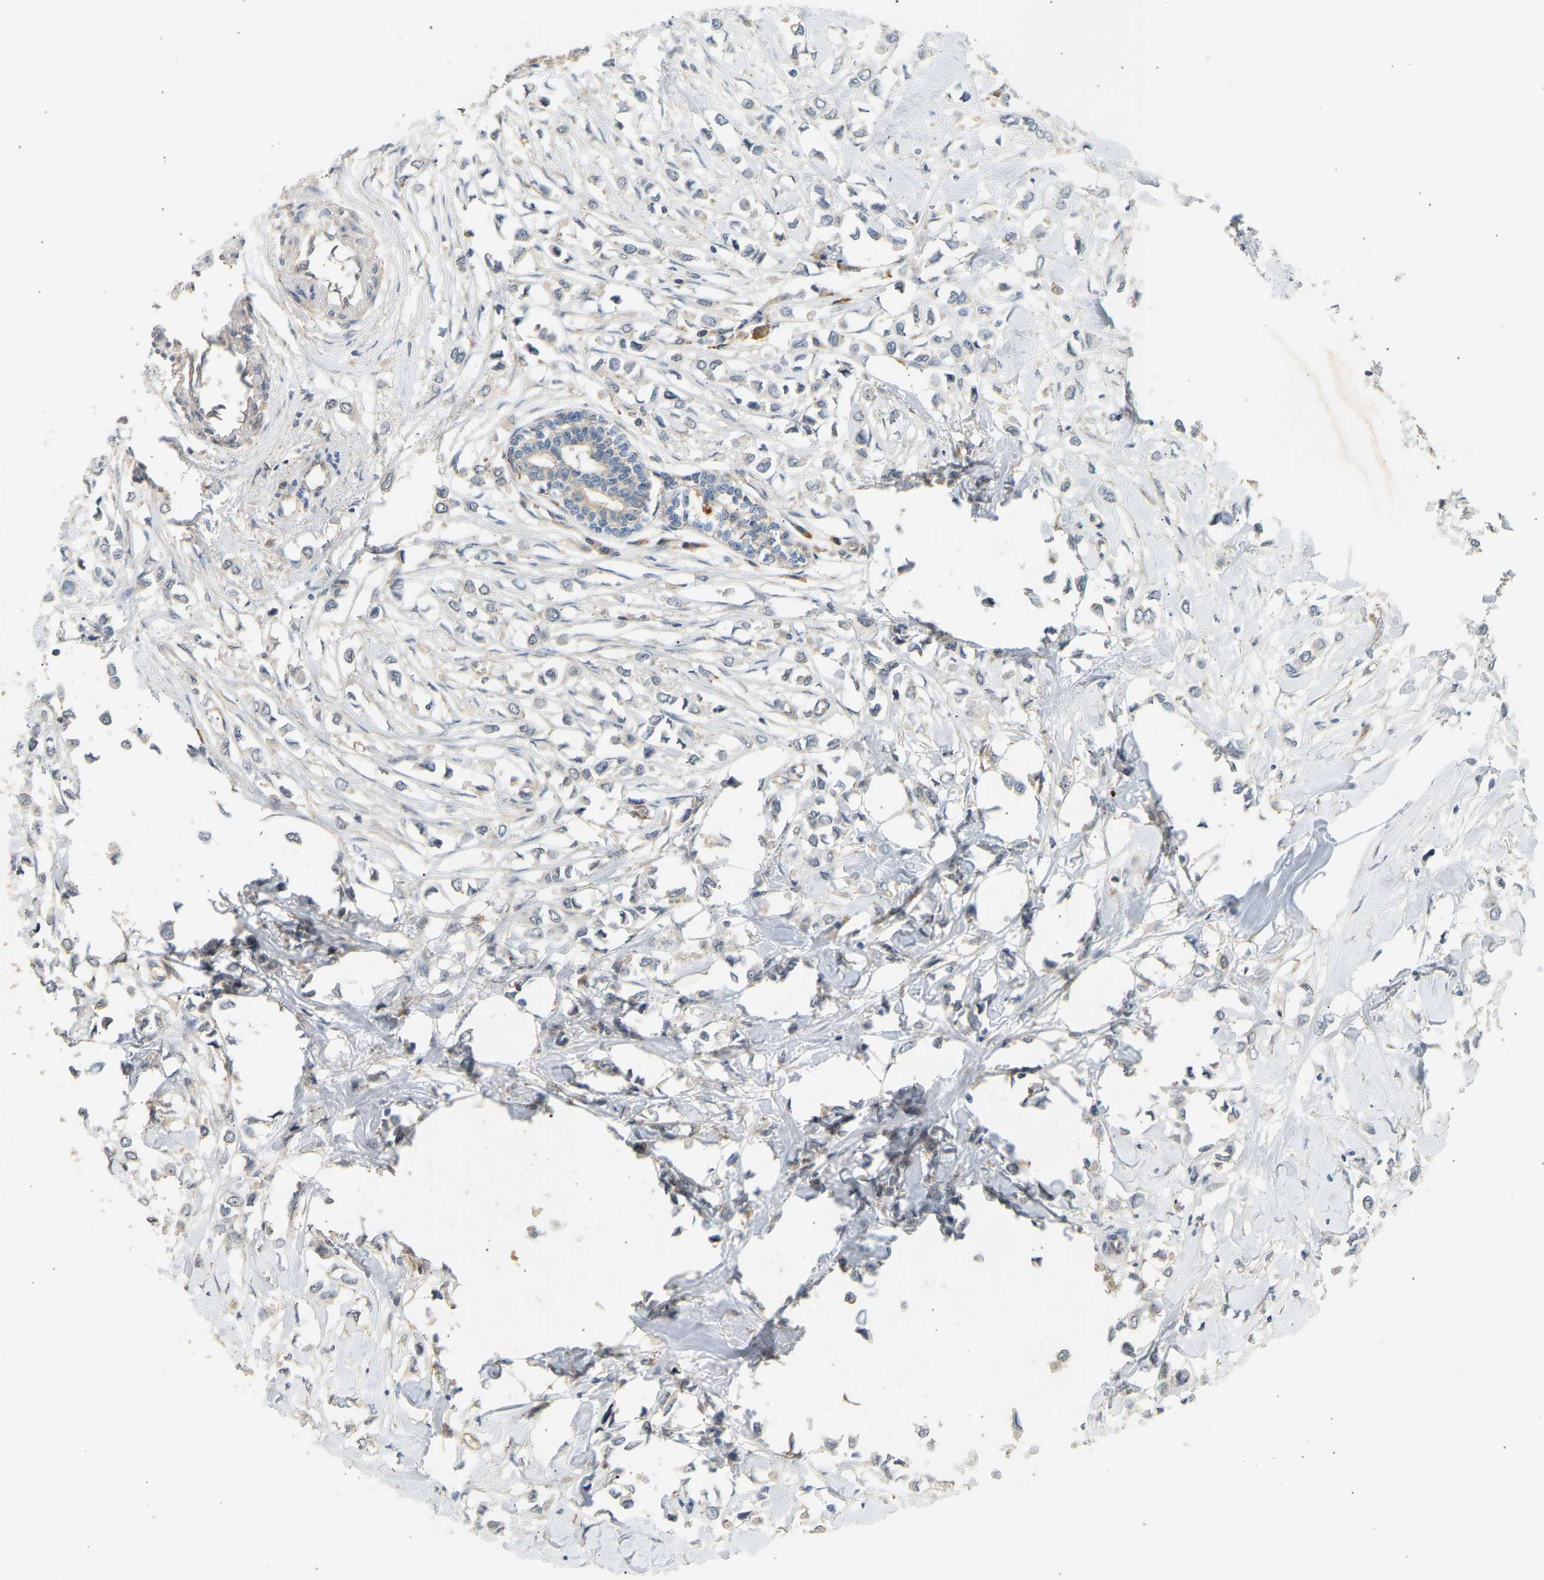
{"staining": {"intensity": "weak", "quantity": "<25%", "location": "cytoplasmic/membranous"}, "tissue": "breast cancer", "cell_type": "Tumor cells", "image_type": "cancer", "snomed": [{"axis": "morphology", "description": "Lobular carcinoma"}, {"axis": "topography", "description": "Breast"}], "caption": "IHC image of breast cancer stained for a protein (brown), which shows no staining in tumor cells.", "gene": "RGL1", "patient": {"sex": "female", "age": 51}}